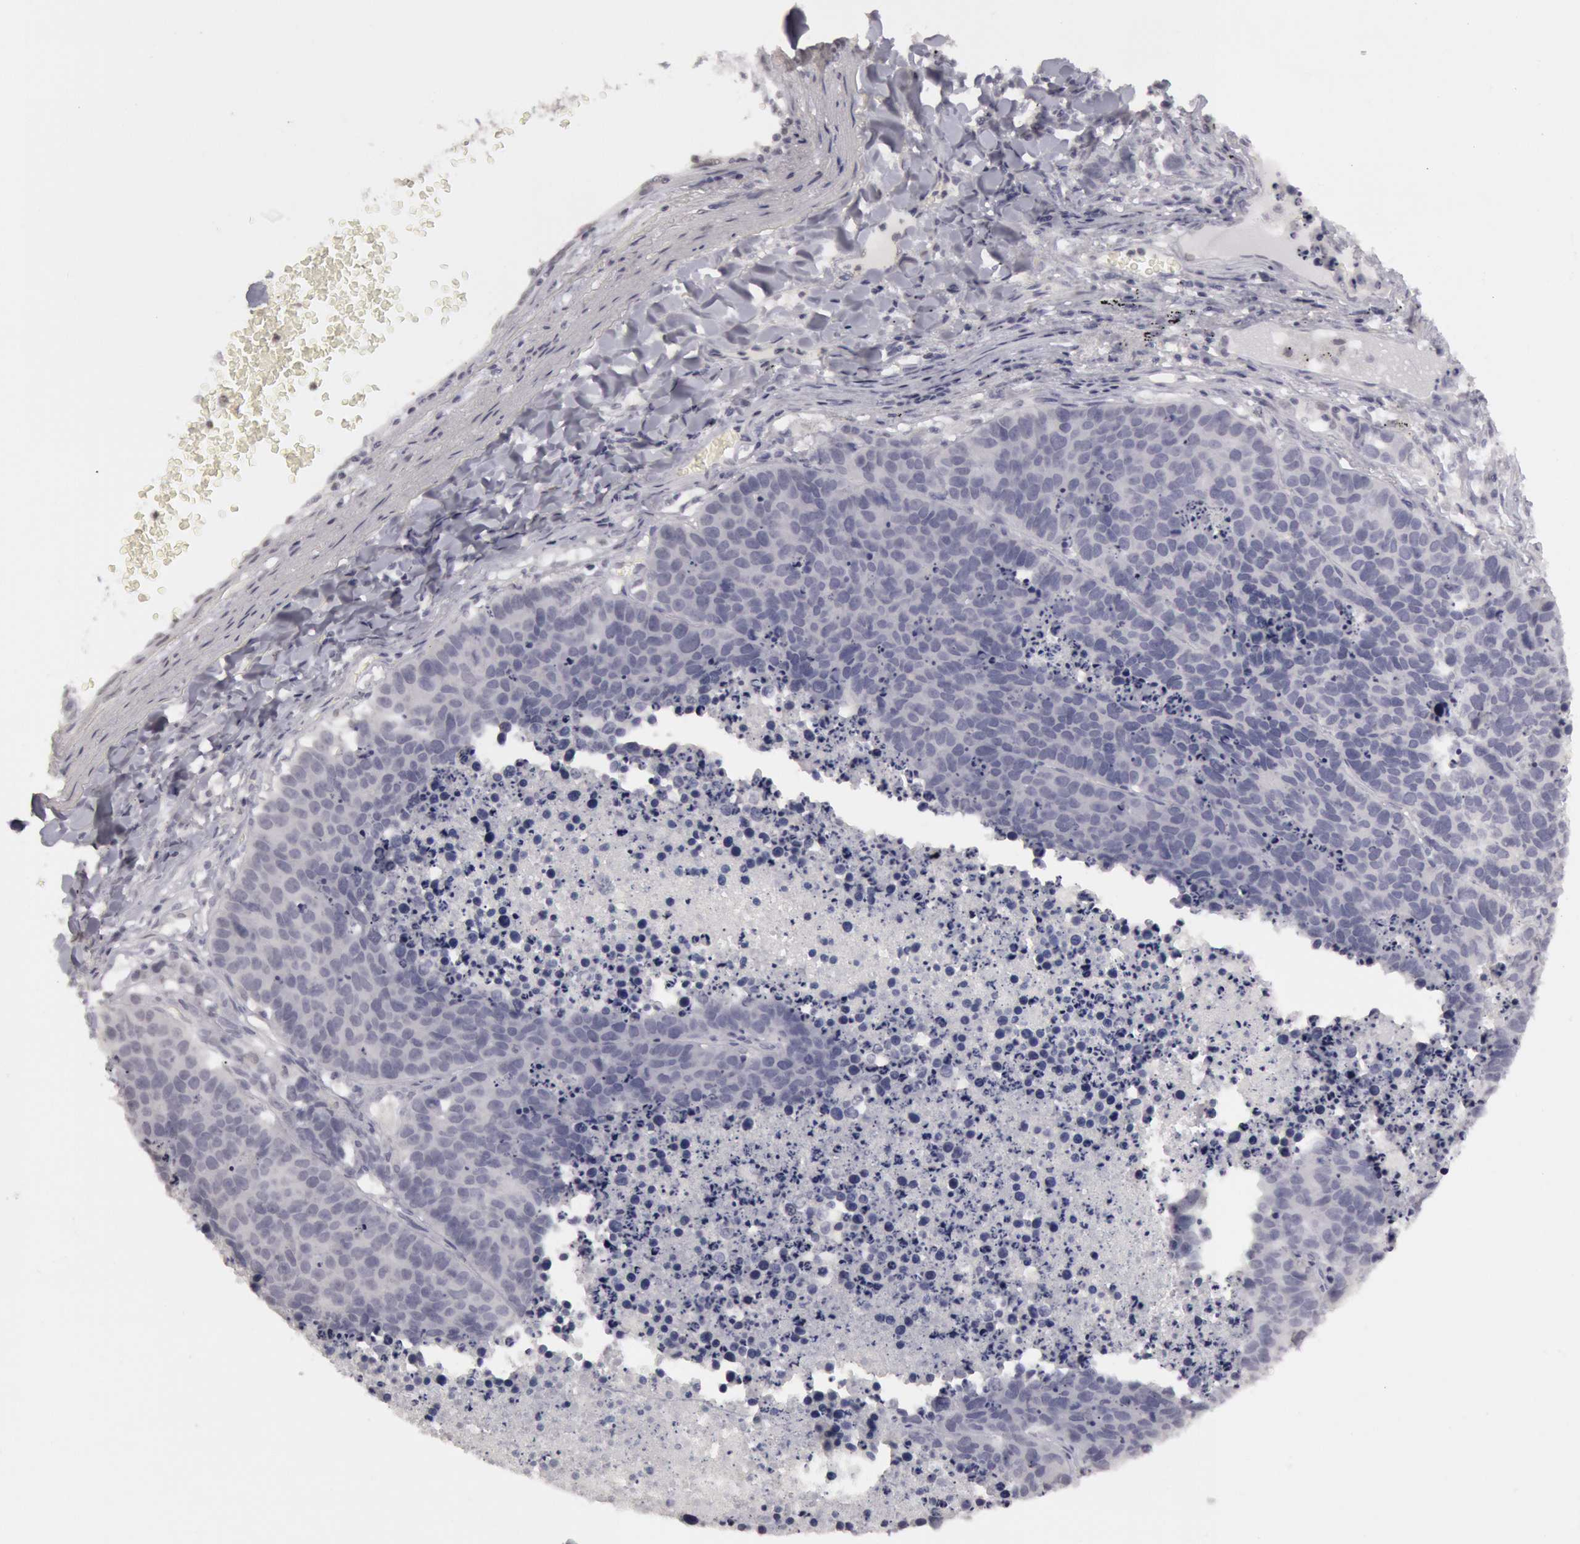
{"staining": {"intensity": "negative", "quantity": "none", "location": "none"}, "tissue": "lung cancer", "cell_type": "Tumor cells", "image_type": "cancer", "snomed": [{"axis": "morphology", "description": "Carcinoid, malignant, NOS"}, {"axis": "topography", "description": "Lung"}], "caption": "Tumor cells are negative for protein expression in human lung cancer.", "gene": "RIMBP3C", "patient": {"sex": "male", "age": 60}}